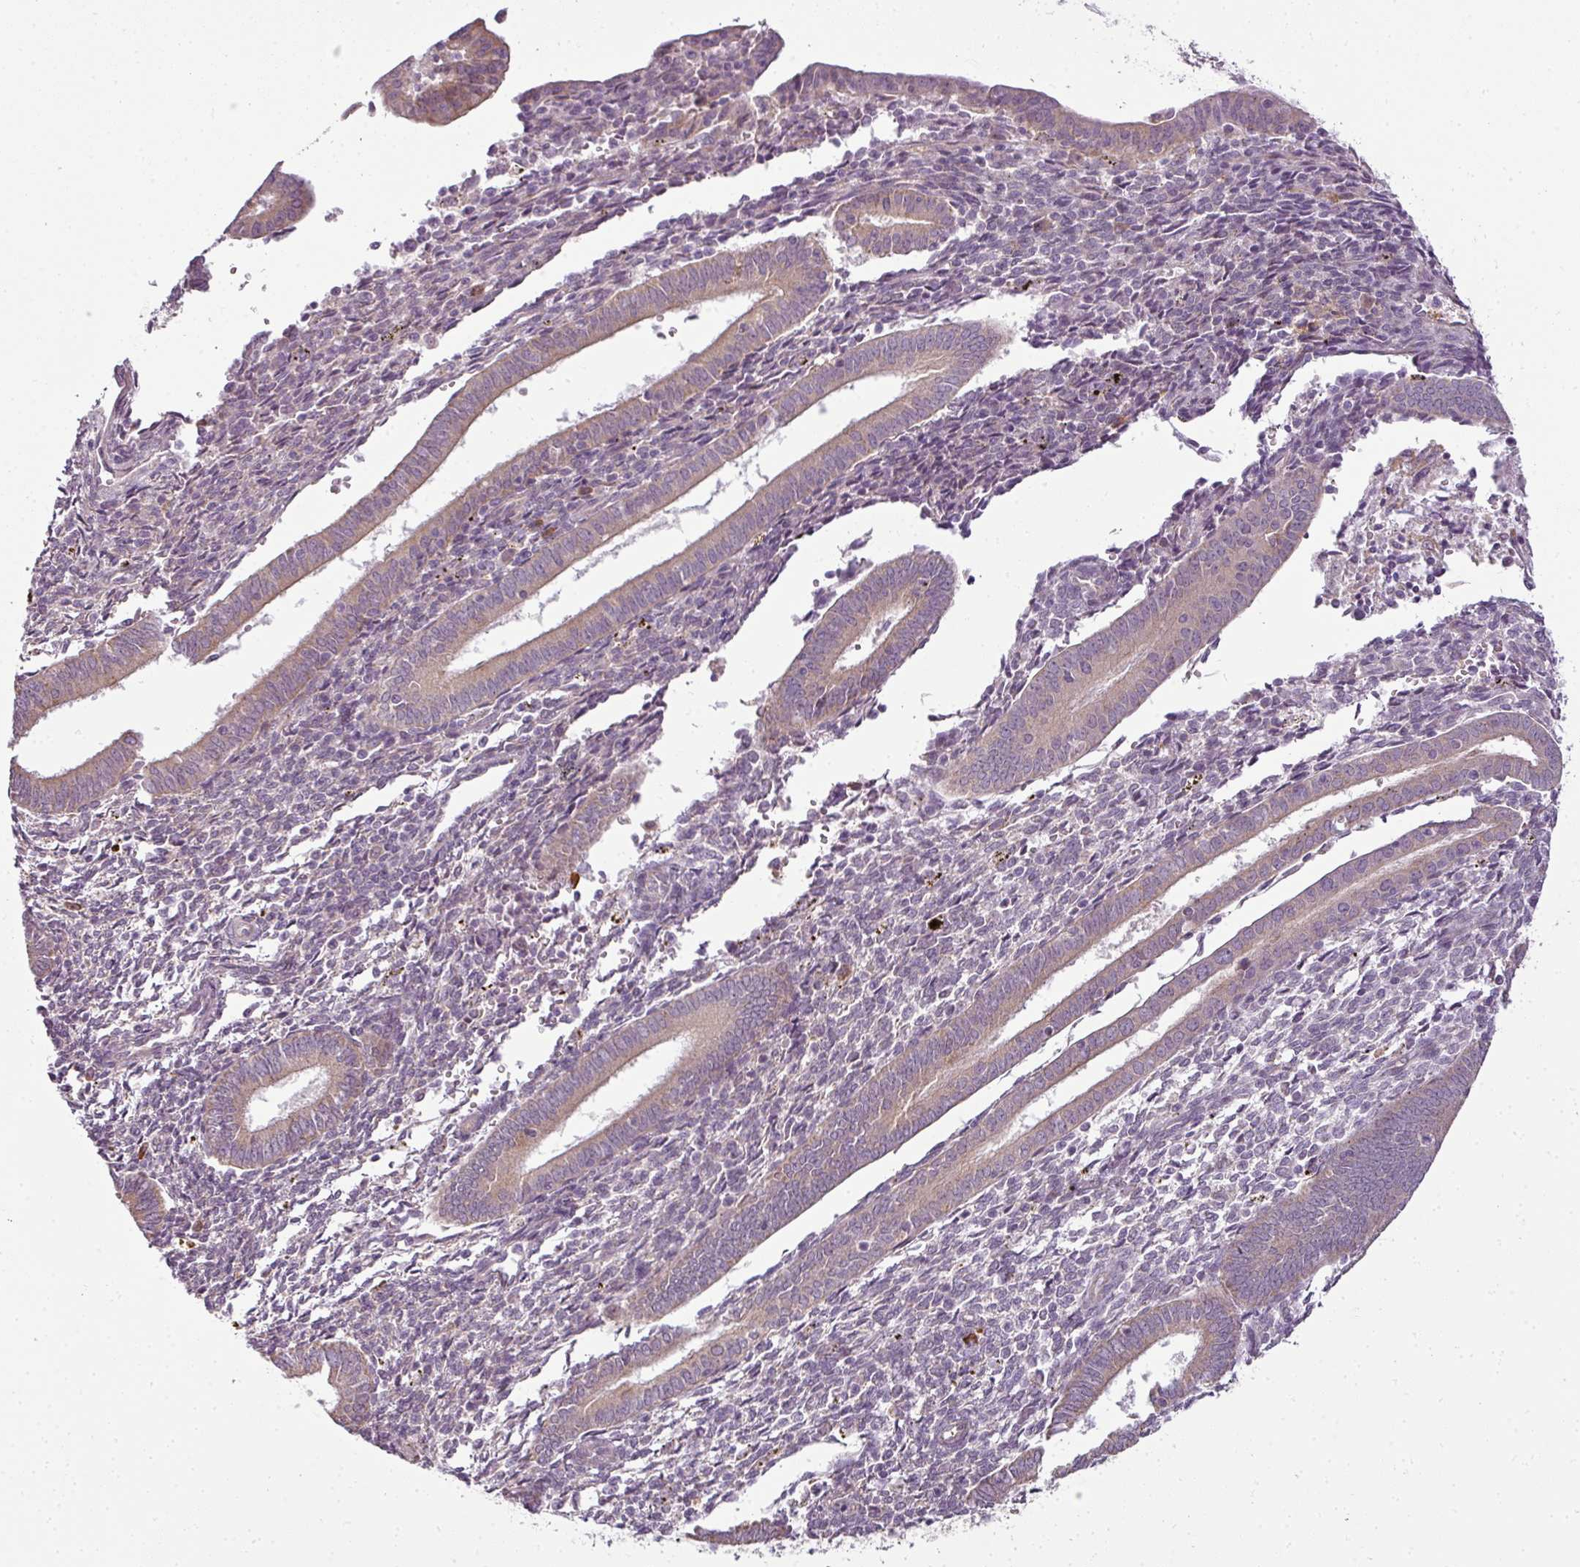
{"staining": {"intensity": "negative", "quantity": "none", "location": "none"}, "tissue": "endometrium", "cell_type": "Cells in endometrial stroma", "image_type": "normal", "snomed": [{"axis": "morphology", "description": "Normal tissue, NOS"}, {"axis": "topography", "description": "Endometrium"}], "caption": "Immunohistochemical staining of normal endometrium exhibits no significant staining in cells in endometrial stroma.", "gene": "LY75", "patient": {"sex": "female", "age": 41}}